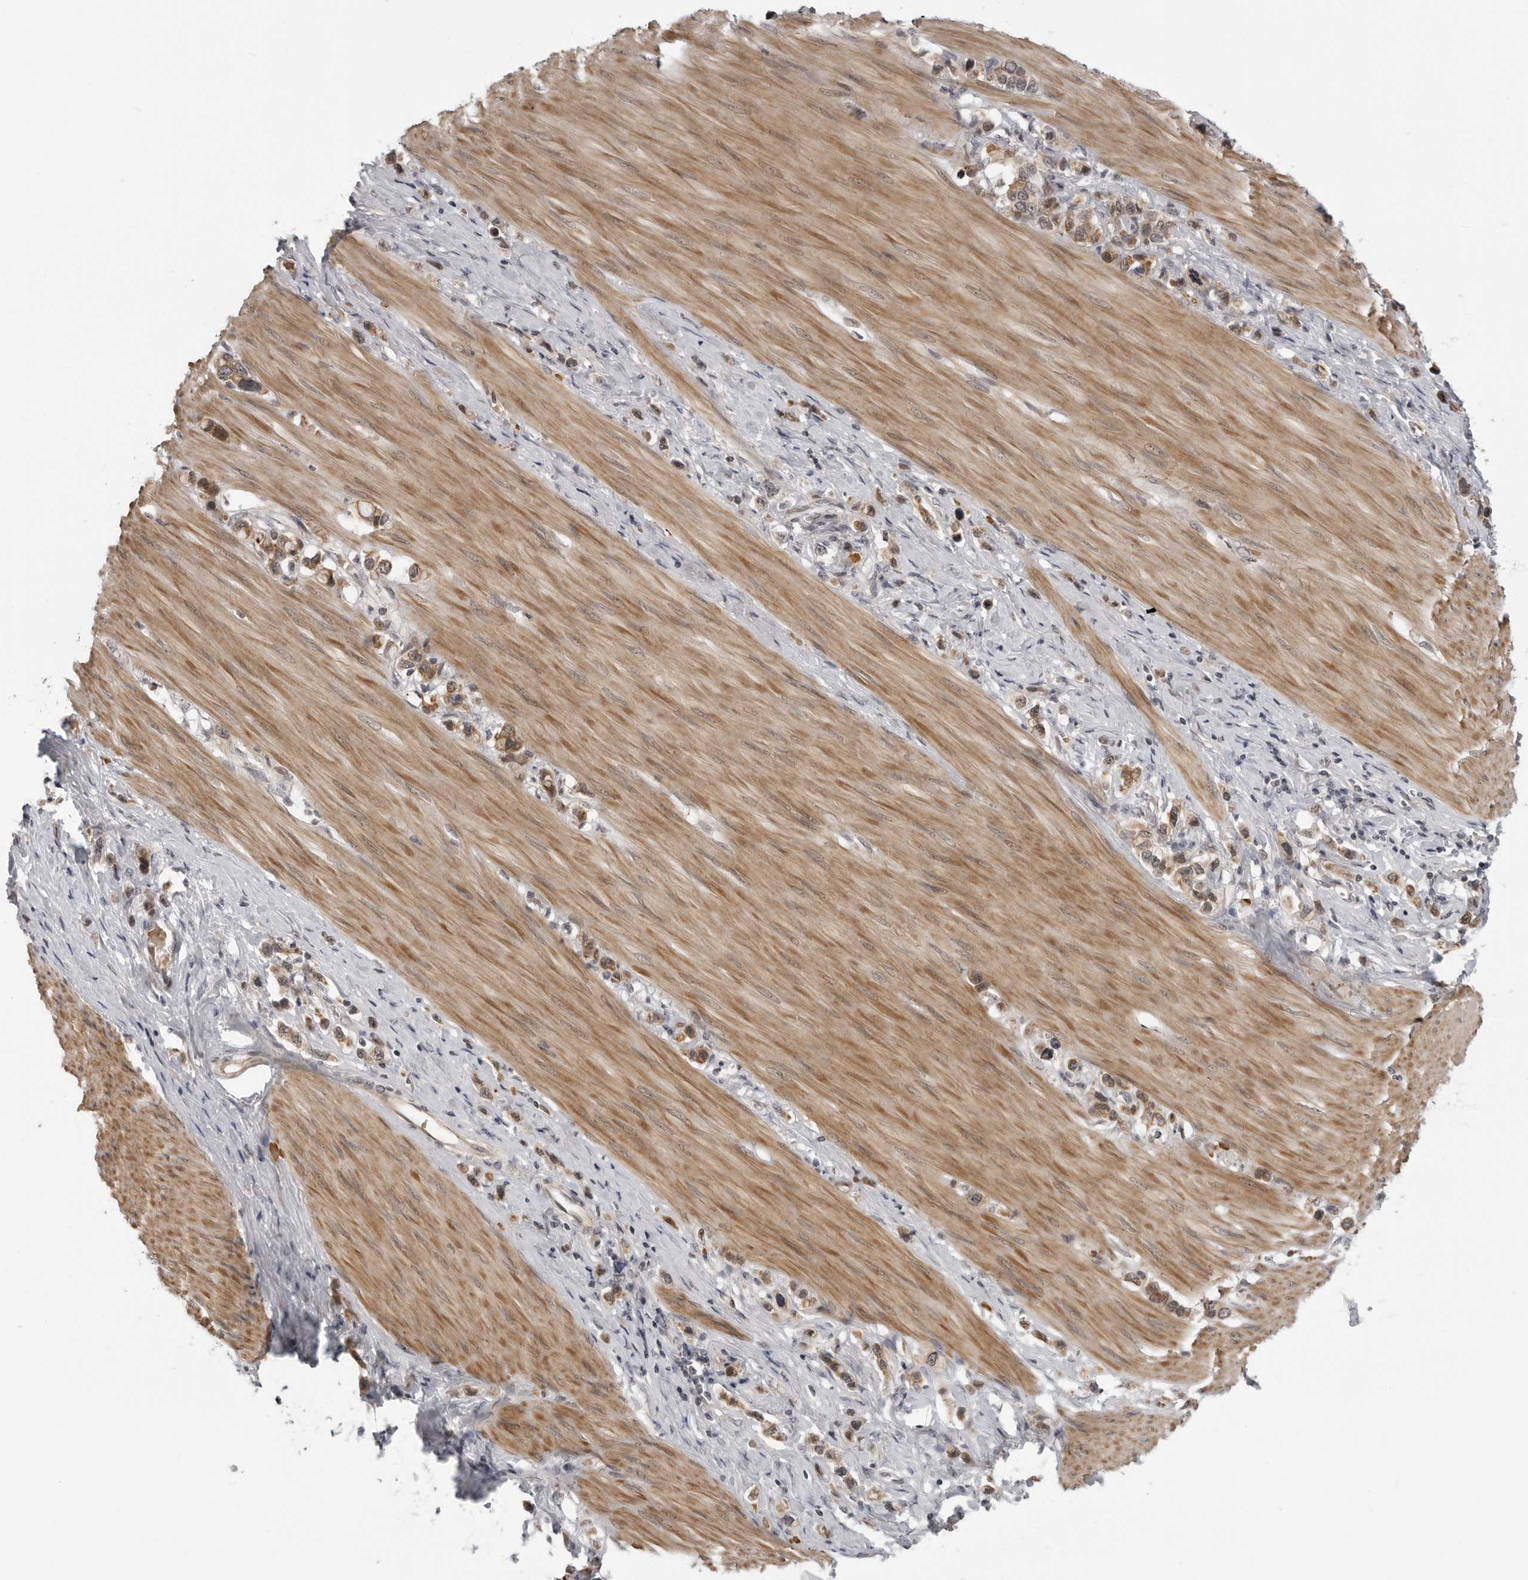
{"staining": {"intensity": "moderate", "quantity": ">75%", "location": "cytoplasmic/membranous"}, "tissue": "stomach cancer", "cell_type": "Tumor cells", "image_type": "cancer", "snomed": [{"axis": "morphology", "description": "Adenocarcinoma, NOS"}, {"axis": "topography", "description": "Stomach"}], "caption": "A brown stain labels moderate cytoplasmic/membranous staining of a protein in stomach cancer (adenocarcinoma) tumor cells.", "gene": "ALPK2", "patient": {"sex": "female", "age": 65}}